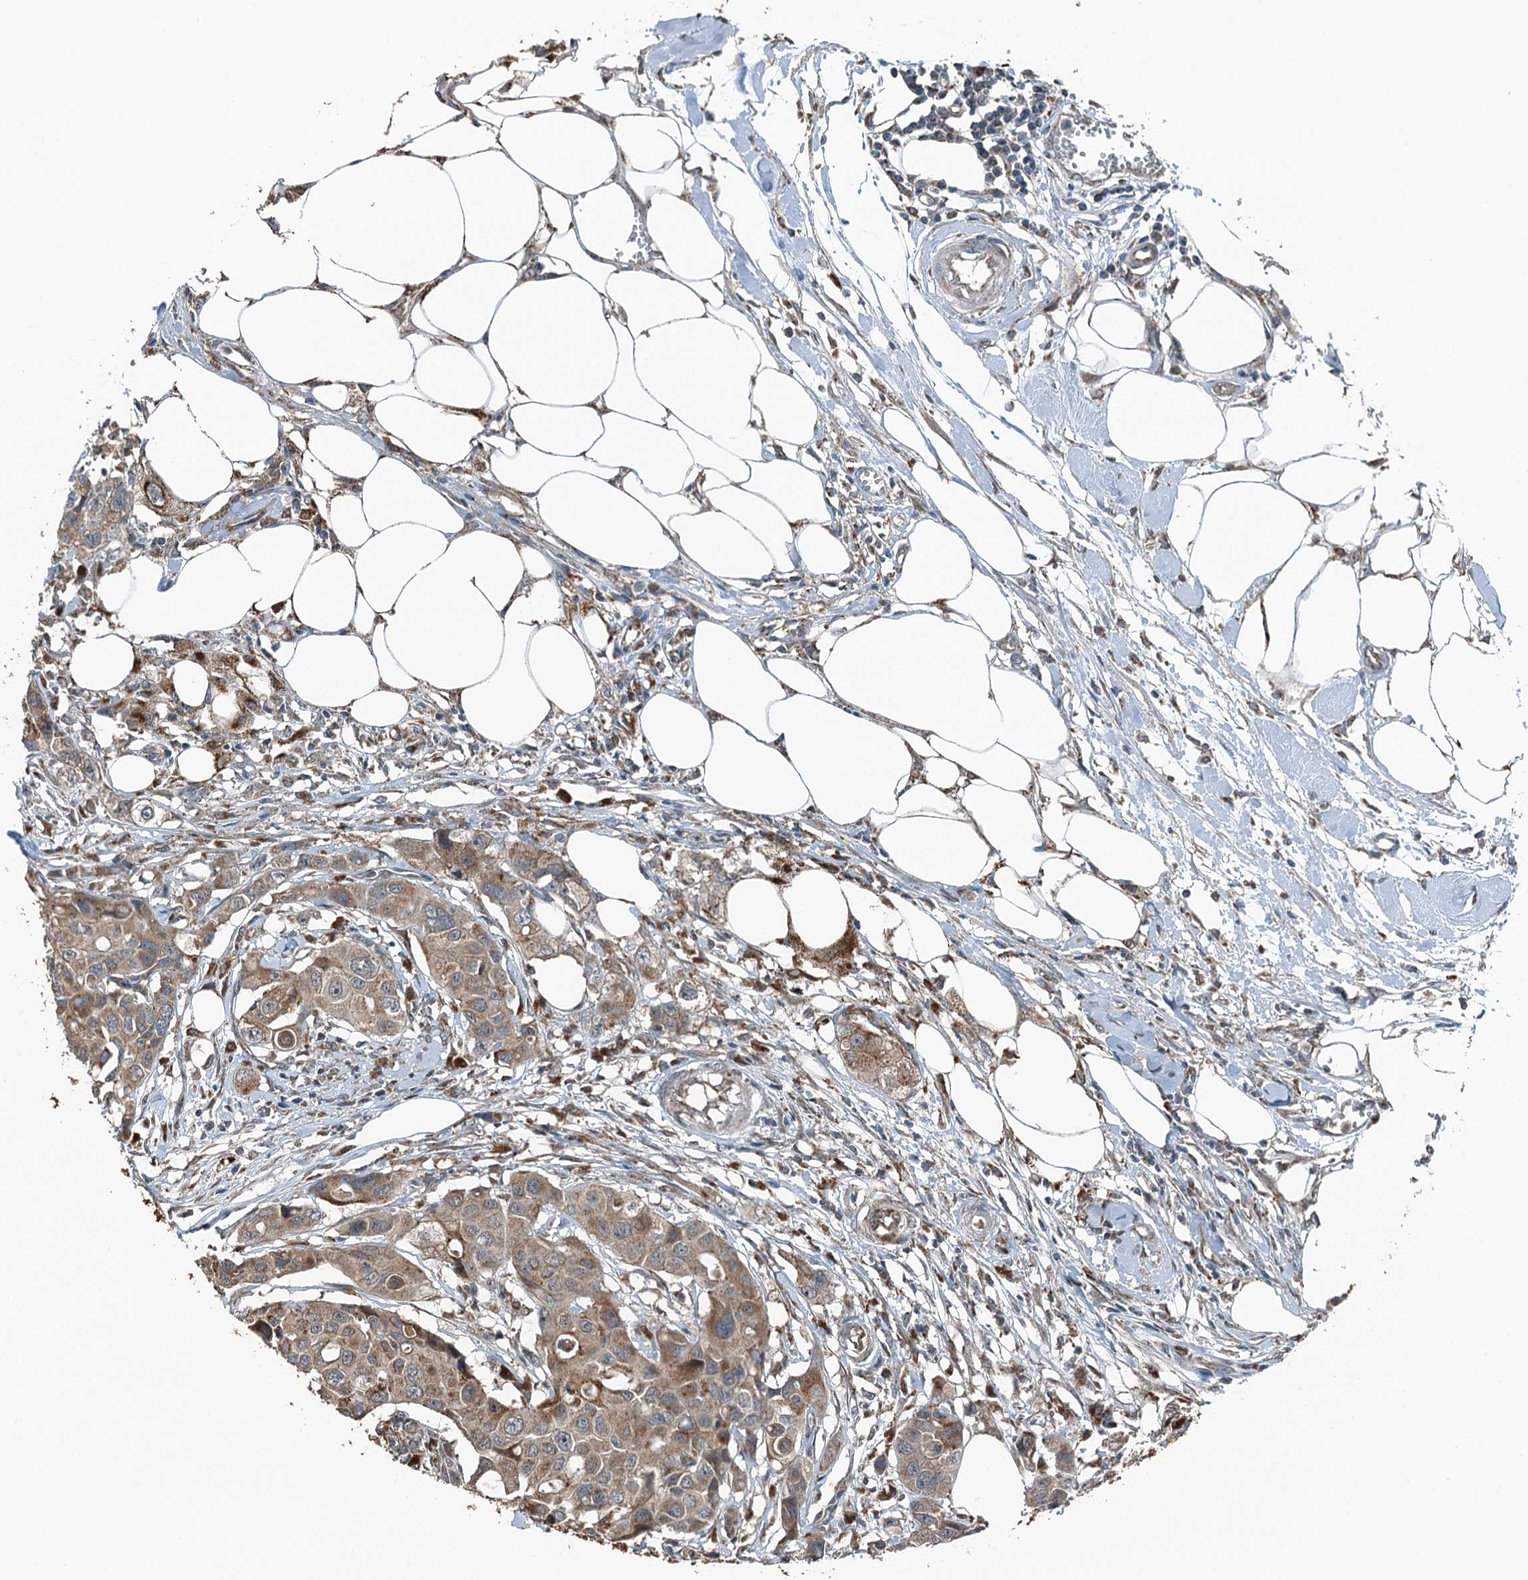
{"staining": {"intensity": "weak", "quantity": ">75%", "location": "cytoplasmic/membranous"}, "tissue": "colorectal cancer", "cell_type": "Tumor cells", "image_type": "cancer", "snomed": [{"axis": "morphology", "description": "Adenocarcinoma, NOS"}, {"axis": "topography", "description": "Colon"}], "caption": "This histopathology image shows immunohistochemistry staining of human colorectal cancer (adenocarcinoma), with low weak cytoplasmic/membranous expression in about >75% of tumor cells.", "gene": "BMERB1", "patient": {"sex": "male", "age": 77}}